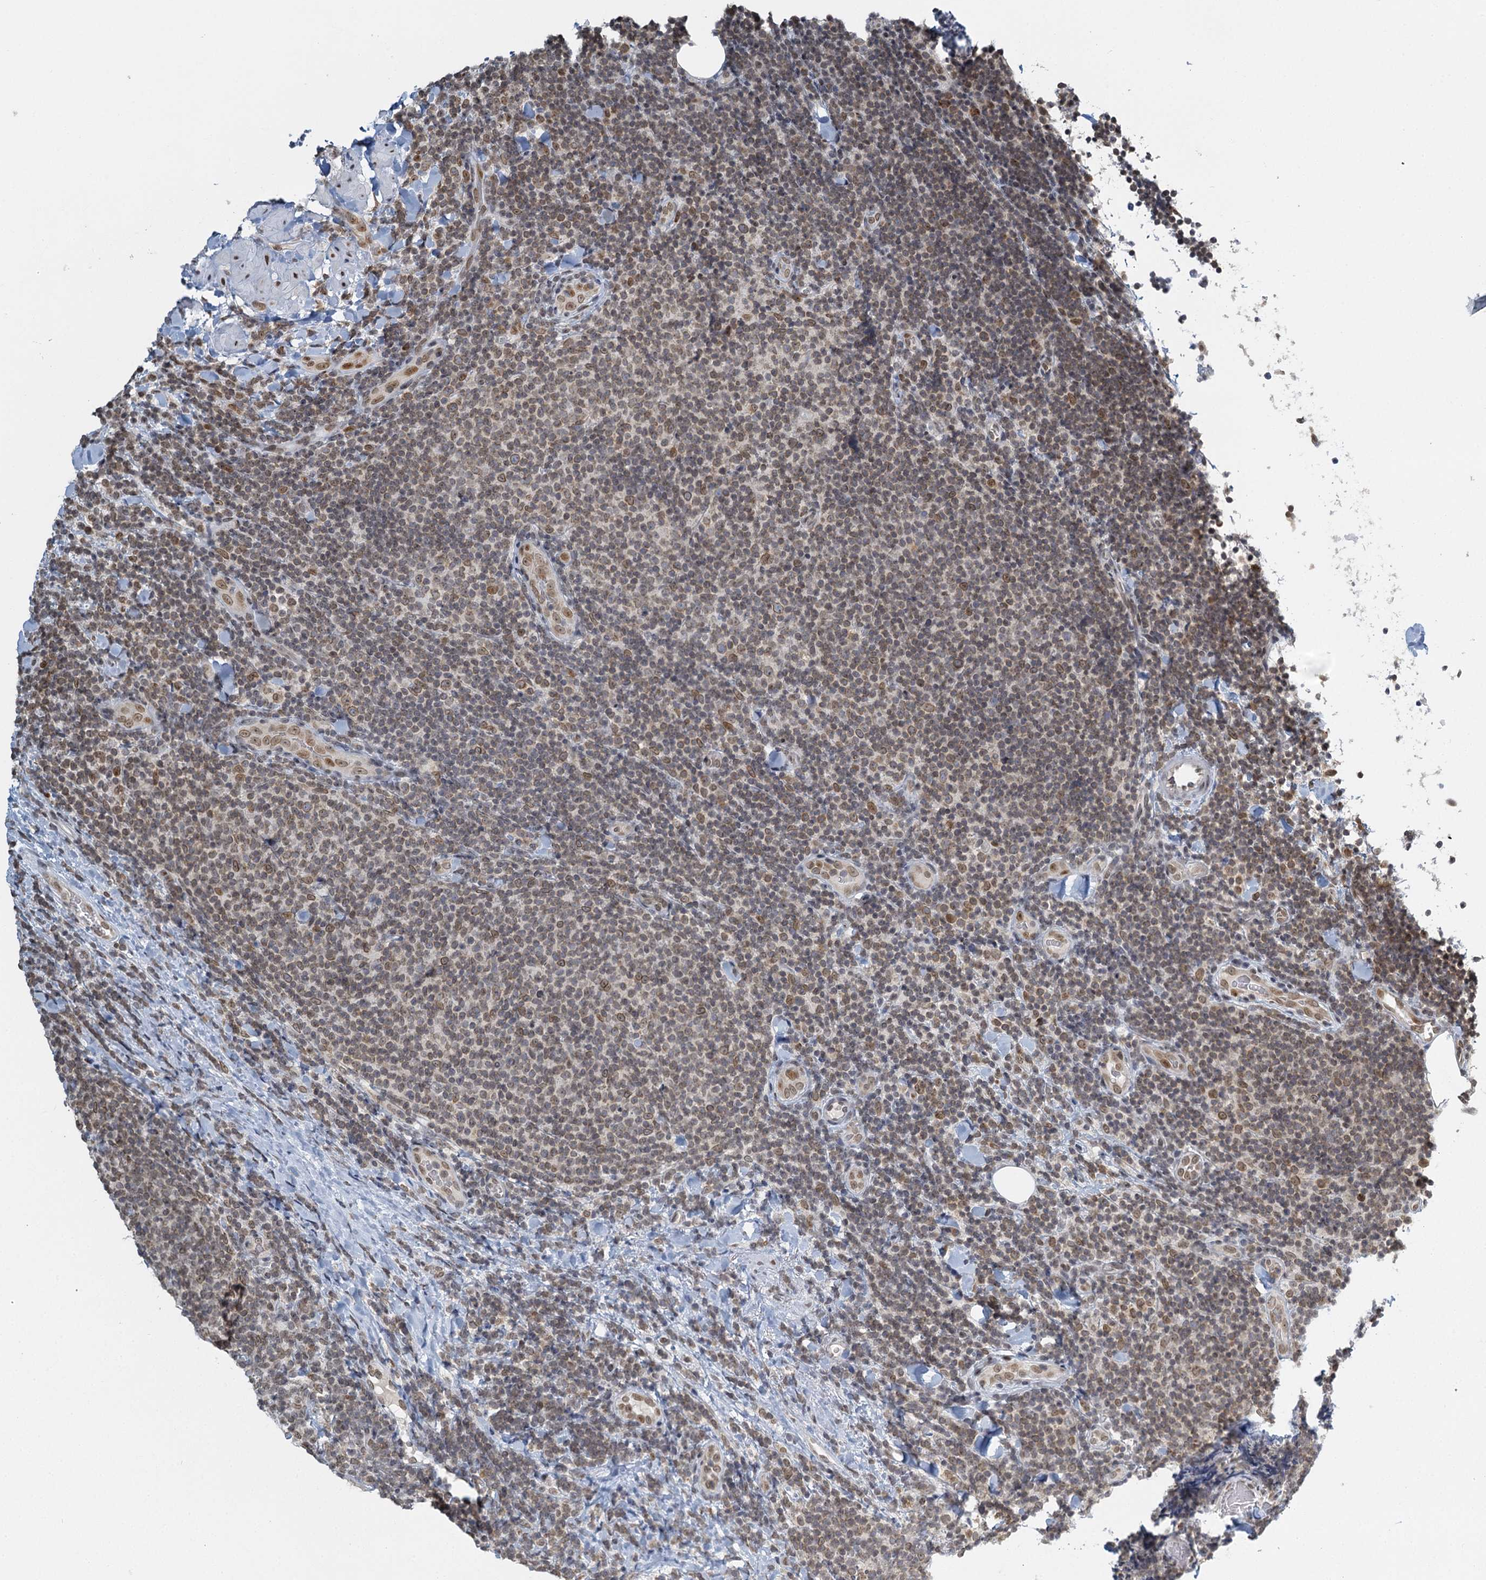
{"staining": {"intensity": "moderate", "quantity": "25%-75%", "location": "nuclear"}, "tissue": "lymphoma", "cell_type": "Tumor cells", "image_type": "cancer", "snomed": [{"axis": "morphology", "description": "Malignant lymphoma, non-Hodgkin's type, Low grade"}, {"axis": "topography", "description": "Lymph node"}], "caption": "This is a histology image of immunohistochemistry staining of malignant lymphoma, non-Hodgkin's type (low-grade), which shows moderate staining in the nuclear of tumor cells.", "gene": "TREX1", "patient": {"sex": "male", "age": 66}}